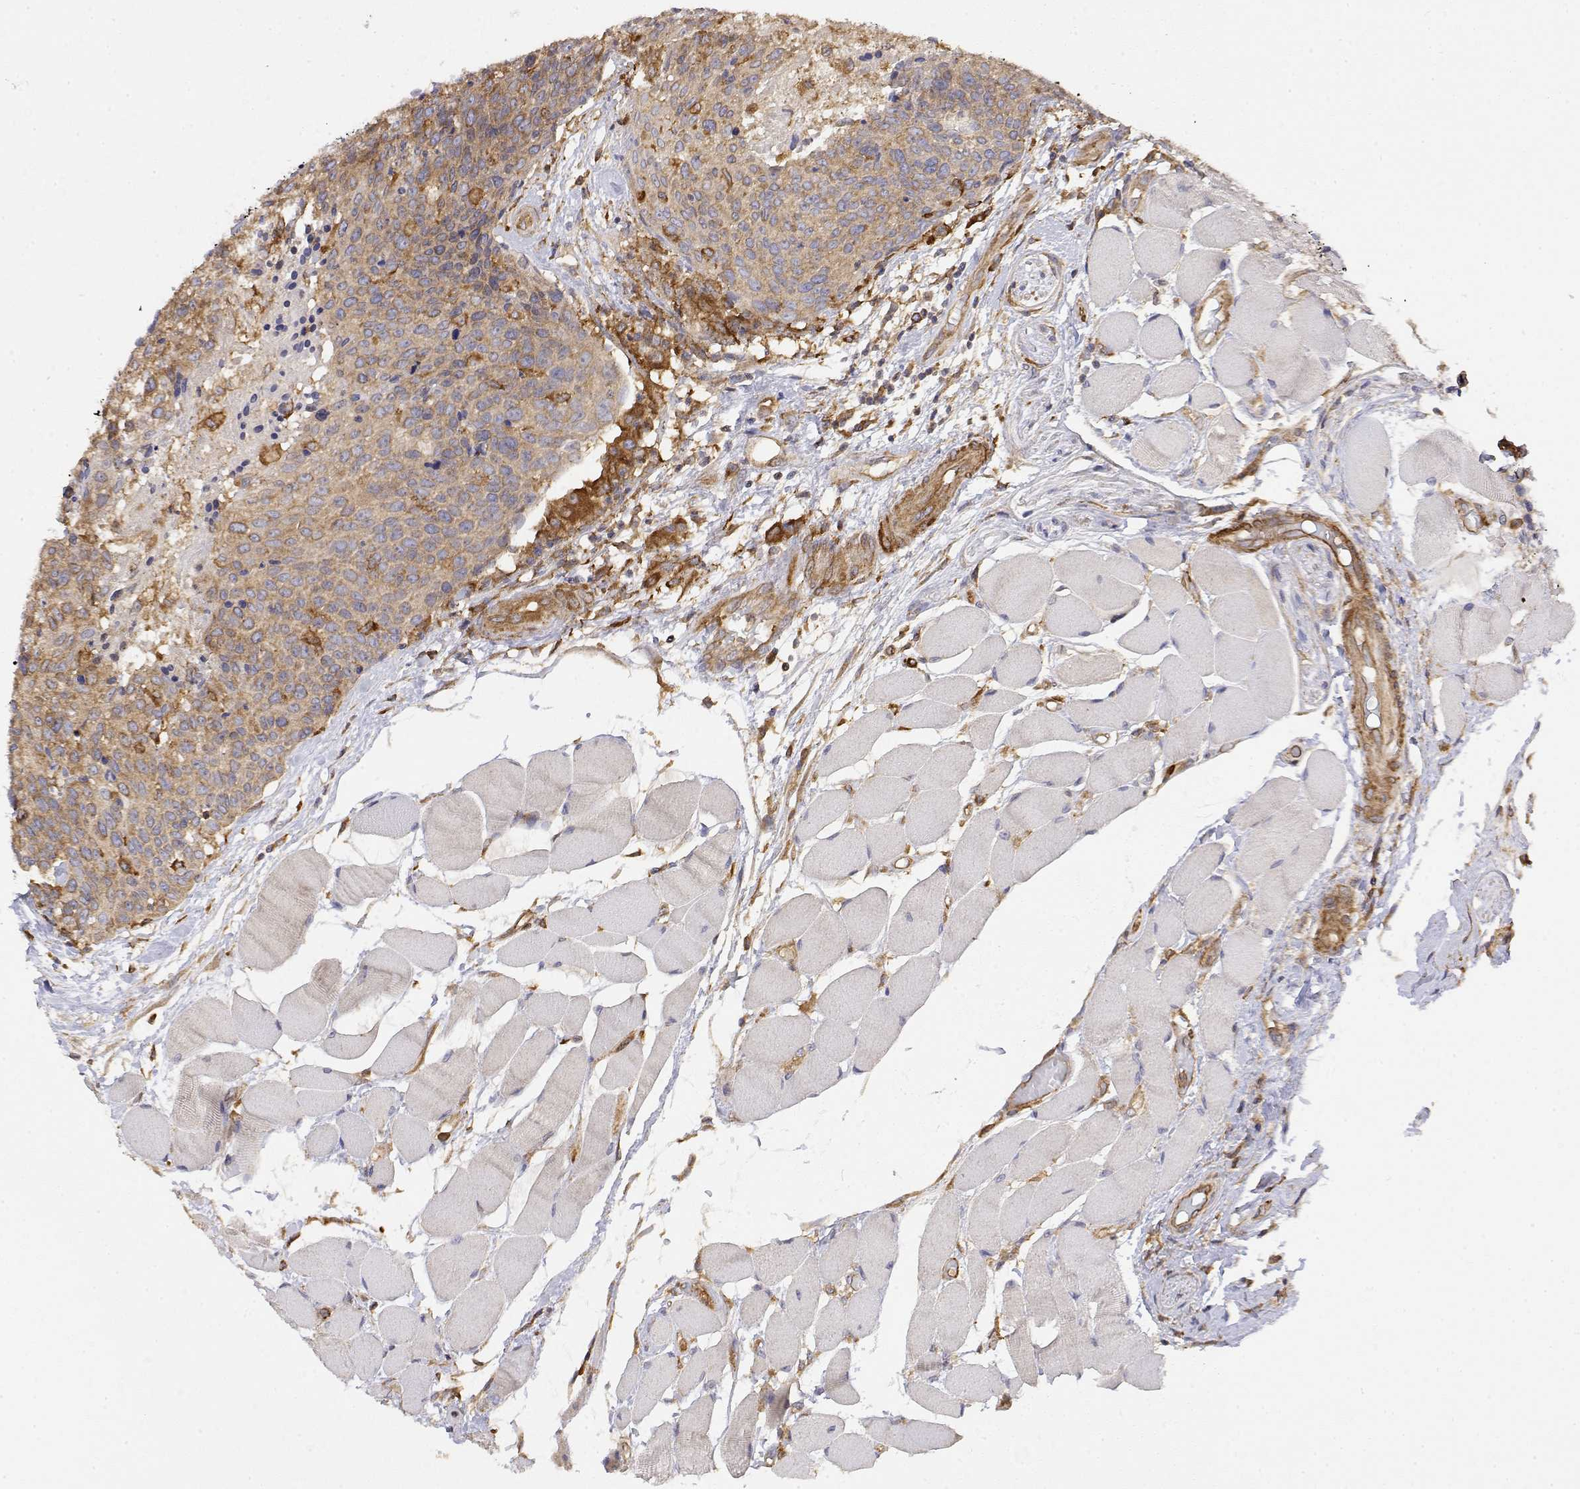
{"staining": {"intensity": "weak", "quantity": ">75%", "location": "cytoplasmic/membranous"}, "tissue": "head and neck cancer", "cell_type": "Tumor cells", "image_type": "cancer", "snomed": [{"axis": "morphology", "description": "Squamous cell carcinoma, NOS"}, {"axis": "topography", "description": "Oral tissue"}, {"axis": "topography", "description": "Head-Neck"}], "caption": "Tumor cells demonstrate low levels of weak cytoplasmic/membranous expression in about >75% of cells in human squamous cell carcinoma (head and neck). (brown staining indicates protein expression, while blue staining denotes nuclei).", "gene": "PACSIN2", "patient": {"sex": "male", "age": 64}}